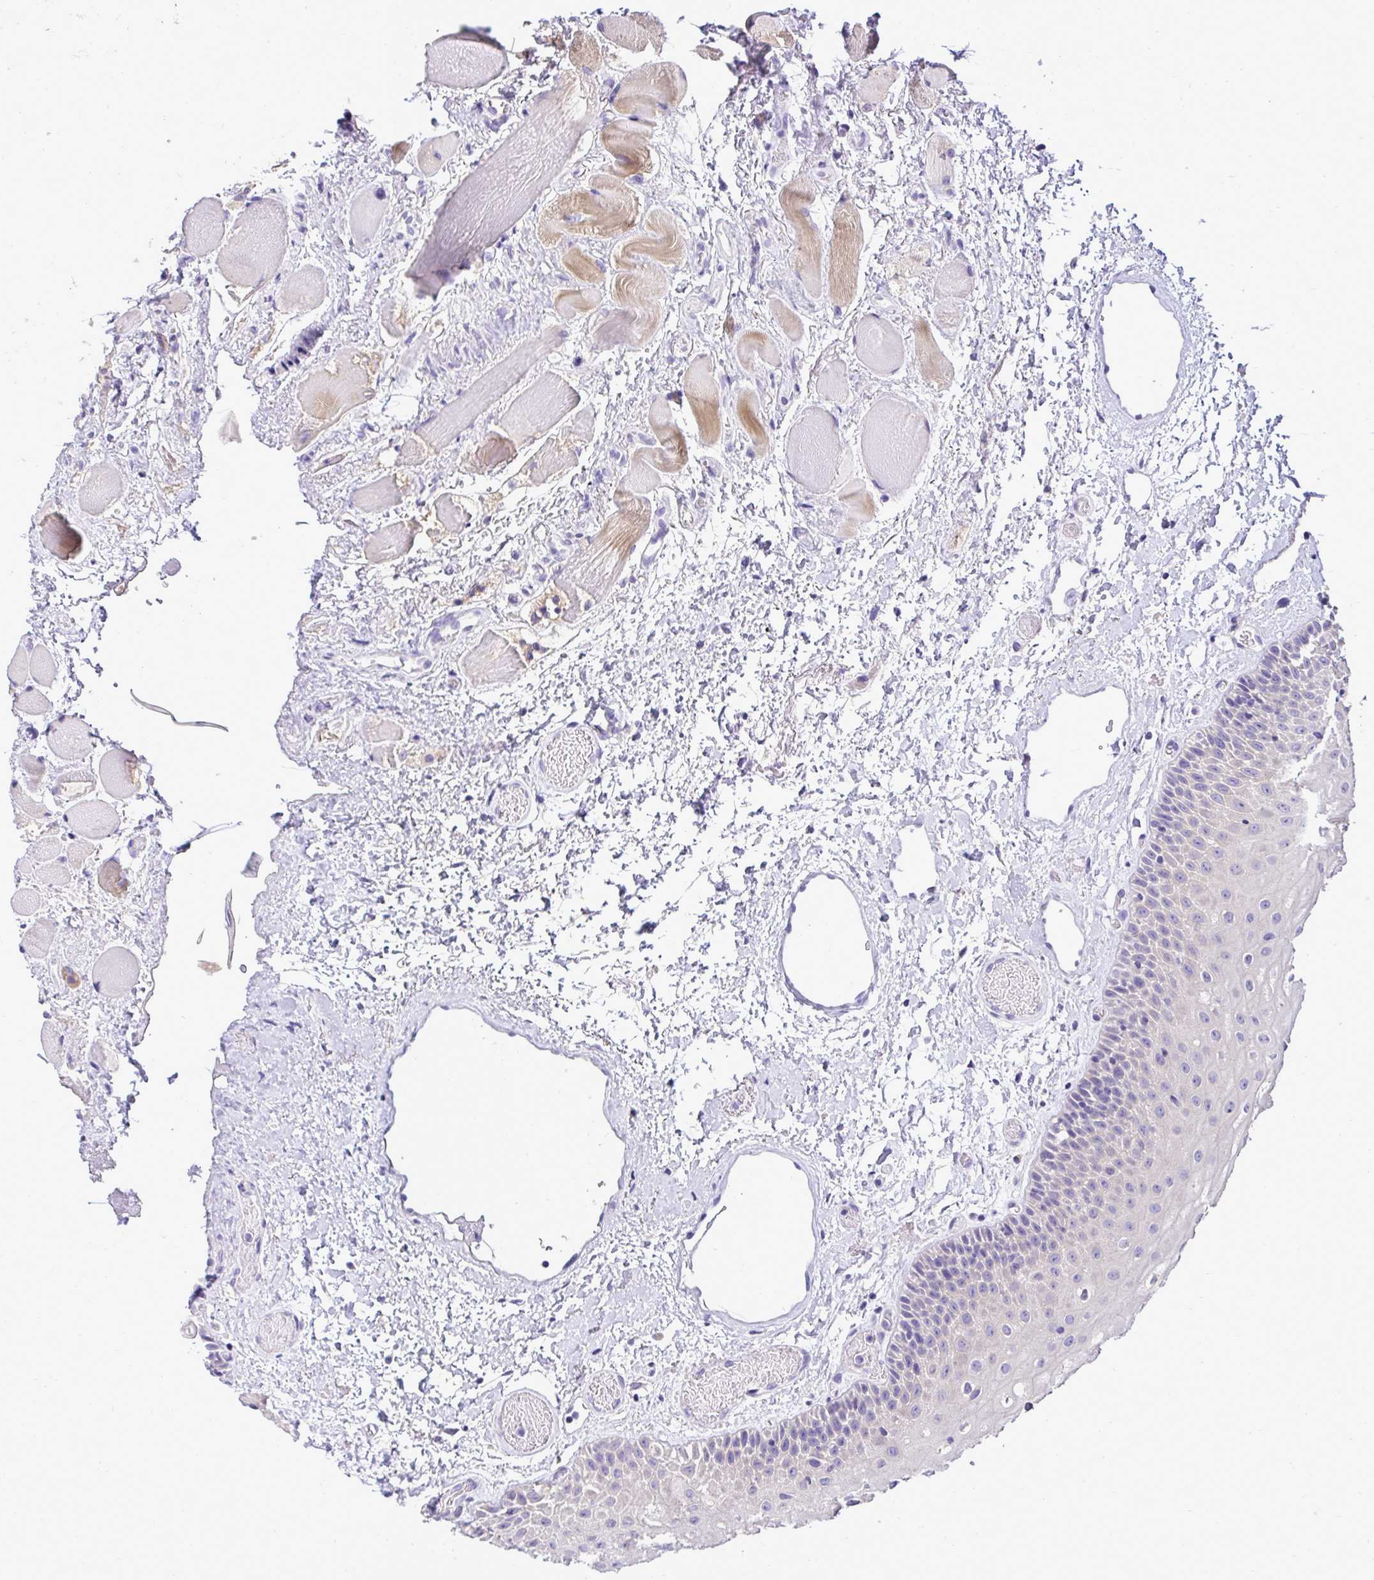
{"staining": {"intensity": "negative", "quantity": "none", "location": "none"}, "tissue": "oral mucosa", "cell_type": "Squamous epithelial cells", "image_type": "normal", "snomed": [{"axis": "morphology", "description": "Normal tissue, NOS"}, {"axis": "topography", "description": "Oral tissue"}], "caption": "Micrograph shows no significant protein positivity in squamous epithelial cells of benign oral mucosa. (DAB (3,3'-diaminobenzidine) immunohistochemistry (IHC) visualized using brightfield microscopy, high magnification).", "gene": "ST8SIA2", "patient": {"sex": "female", "age": 82}}